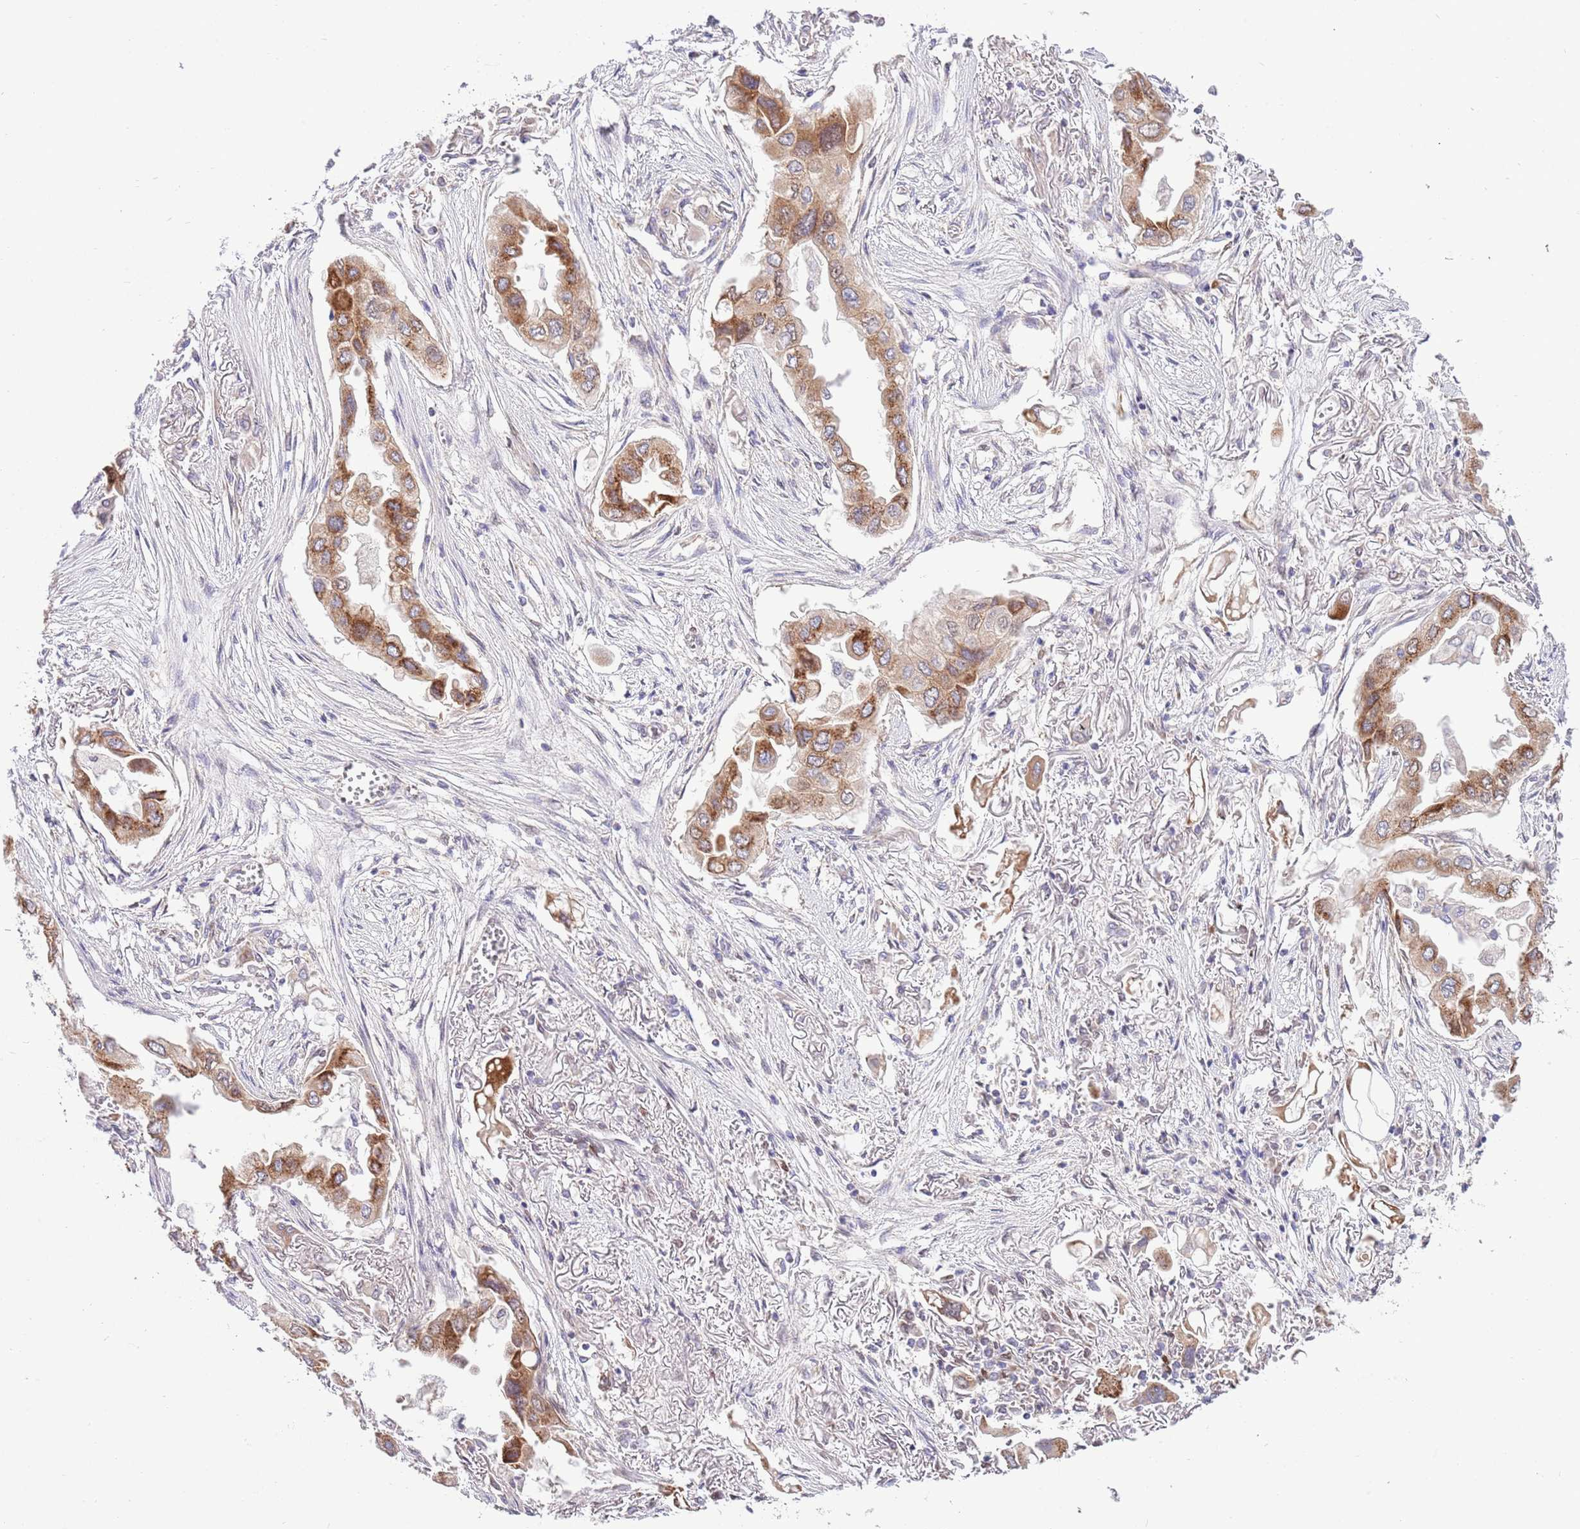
{"staining": {"intensity": "moderate", "quantity": ">75%", "location": "cytoplasmic/membranous"}, "tissue": "lung cancer", "cell_type": "Tumor cells", "image_type": "cancer", "snomed": [{"axis": "morphology", "description": "Adenocarcinoma, NOS"}, {"axis": "topography", "description": "Lung"}], "caption": "Adenocarcinoma (lung) stained for a protein displays moderate cytoplasmic/membranous positivity in tumor cells.", "gene": "ARL2BP", "patient": {"sex": "female", "age": 76}}